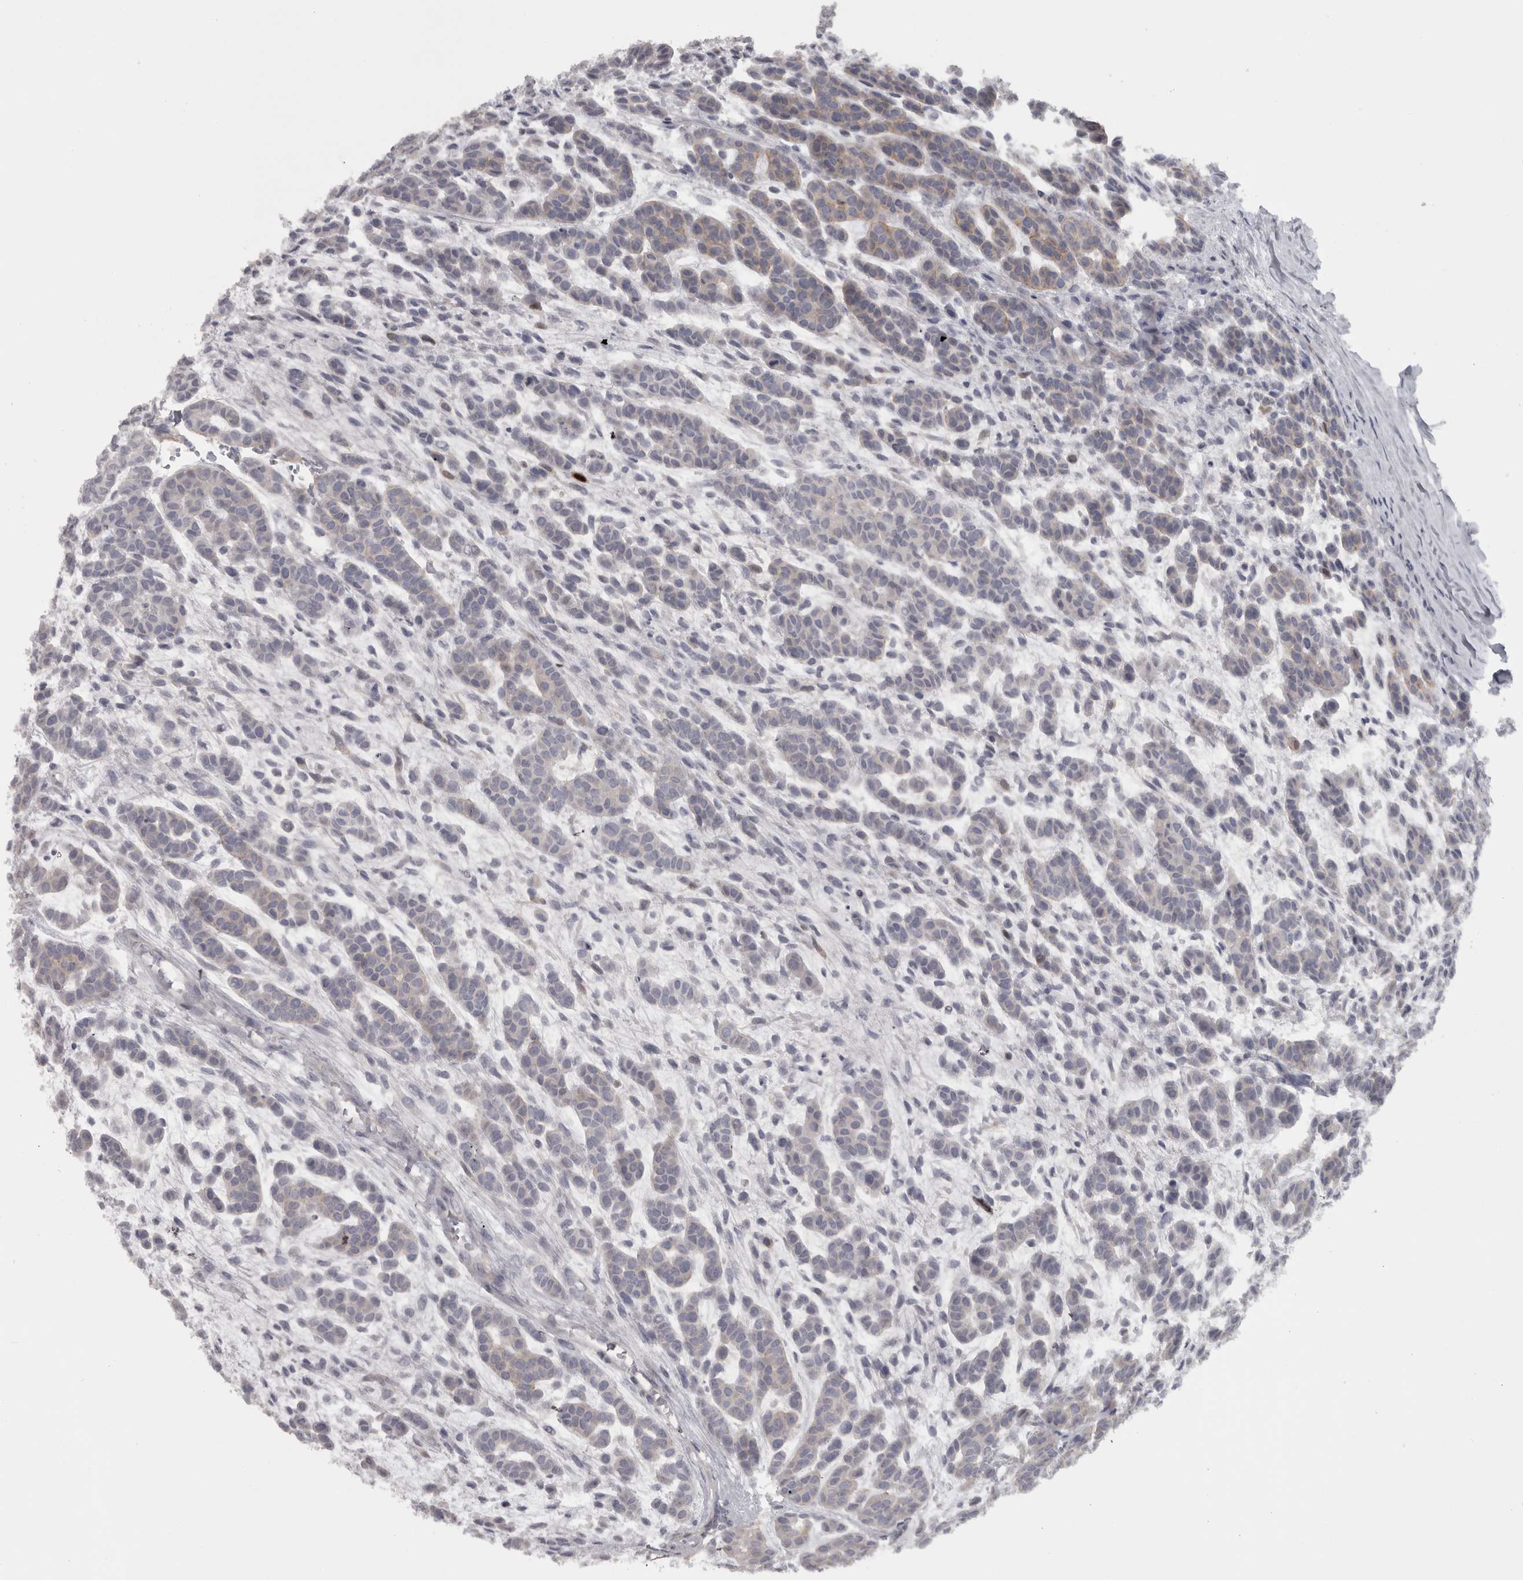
{"staining": {"intensity": "weak", "quantity": "<25%", "location": "cytoplasmic/membranous"}, "tissue": "head and neck cancer", "cell_type": "Tumor cells", "image_type": "cancer", "snomed": [{"axis": "morphology", "description": "Adenocarcinoma, NOS"}, {"axis": "morphology", "description": "Adenoma, NOS"}, {"axis": "topography", "description": "Head-Neck"}], "caption": "Immunohistochemistry (IHC) photomicrograph of neoplastic tissue: adenoma (head and neck) stained with DAB shows no significant protein positivity in tumor cells.", "gene": "PPP1R12B", "patient": {"sex": "female", "age": 55}}